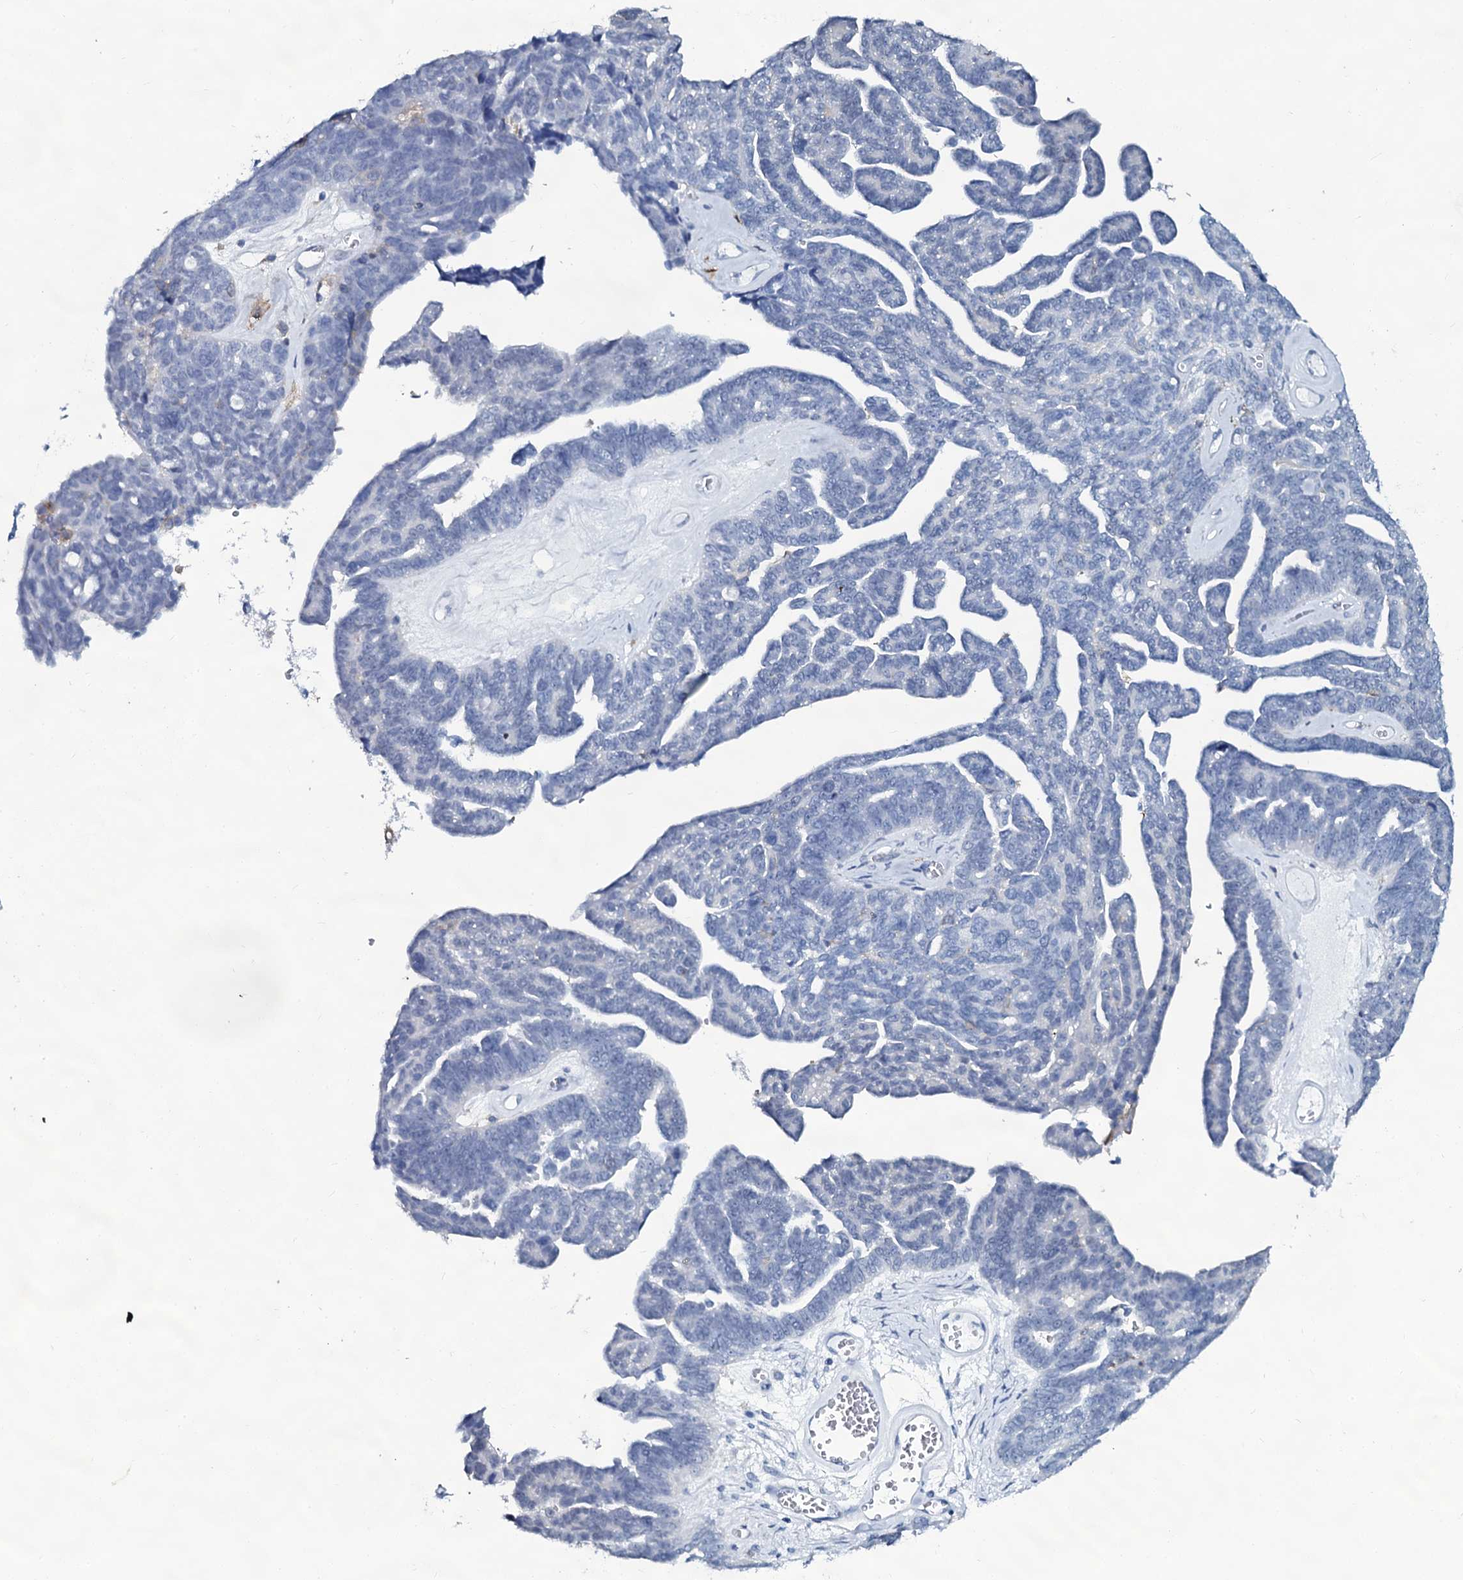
{"staining": {"intensity": "negative", "quantity": "none", "location": "none"}, "tissue": "ovarian cancer", "cell_type": "Tumor cells", "image_type": "cancer", "snomed": [{"axis": "morphology", "description": "Cystadenocarcinoma, serous, NOS"}, {"axis": "topography", "description": "Ovary"}], "caption": "Tumor cells are negative for protein expression in human ovarian serous cystadenocarcinoma. Nuclei are stained in blue.", "gene": "SLC4A7", "patient": {"sex": "female", "age": 79}}